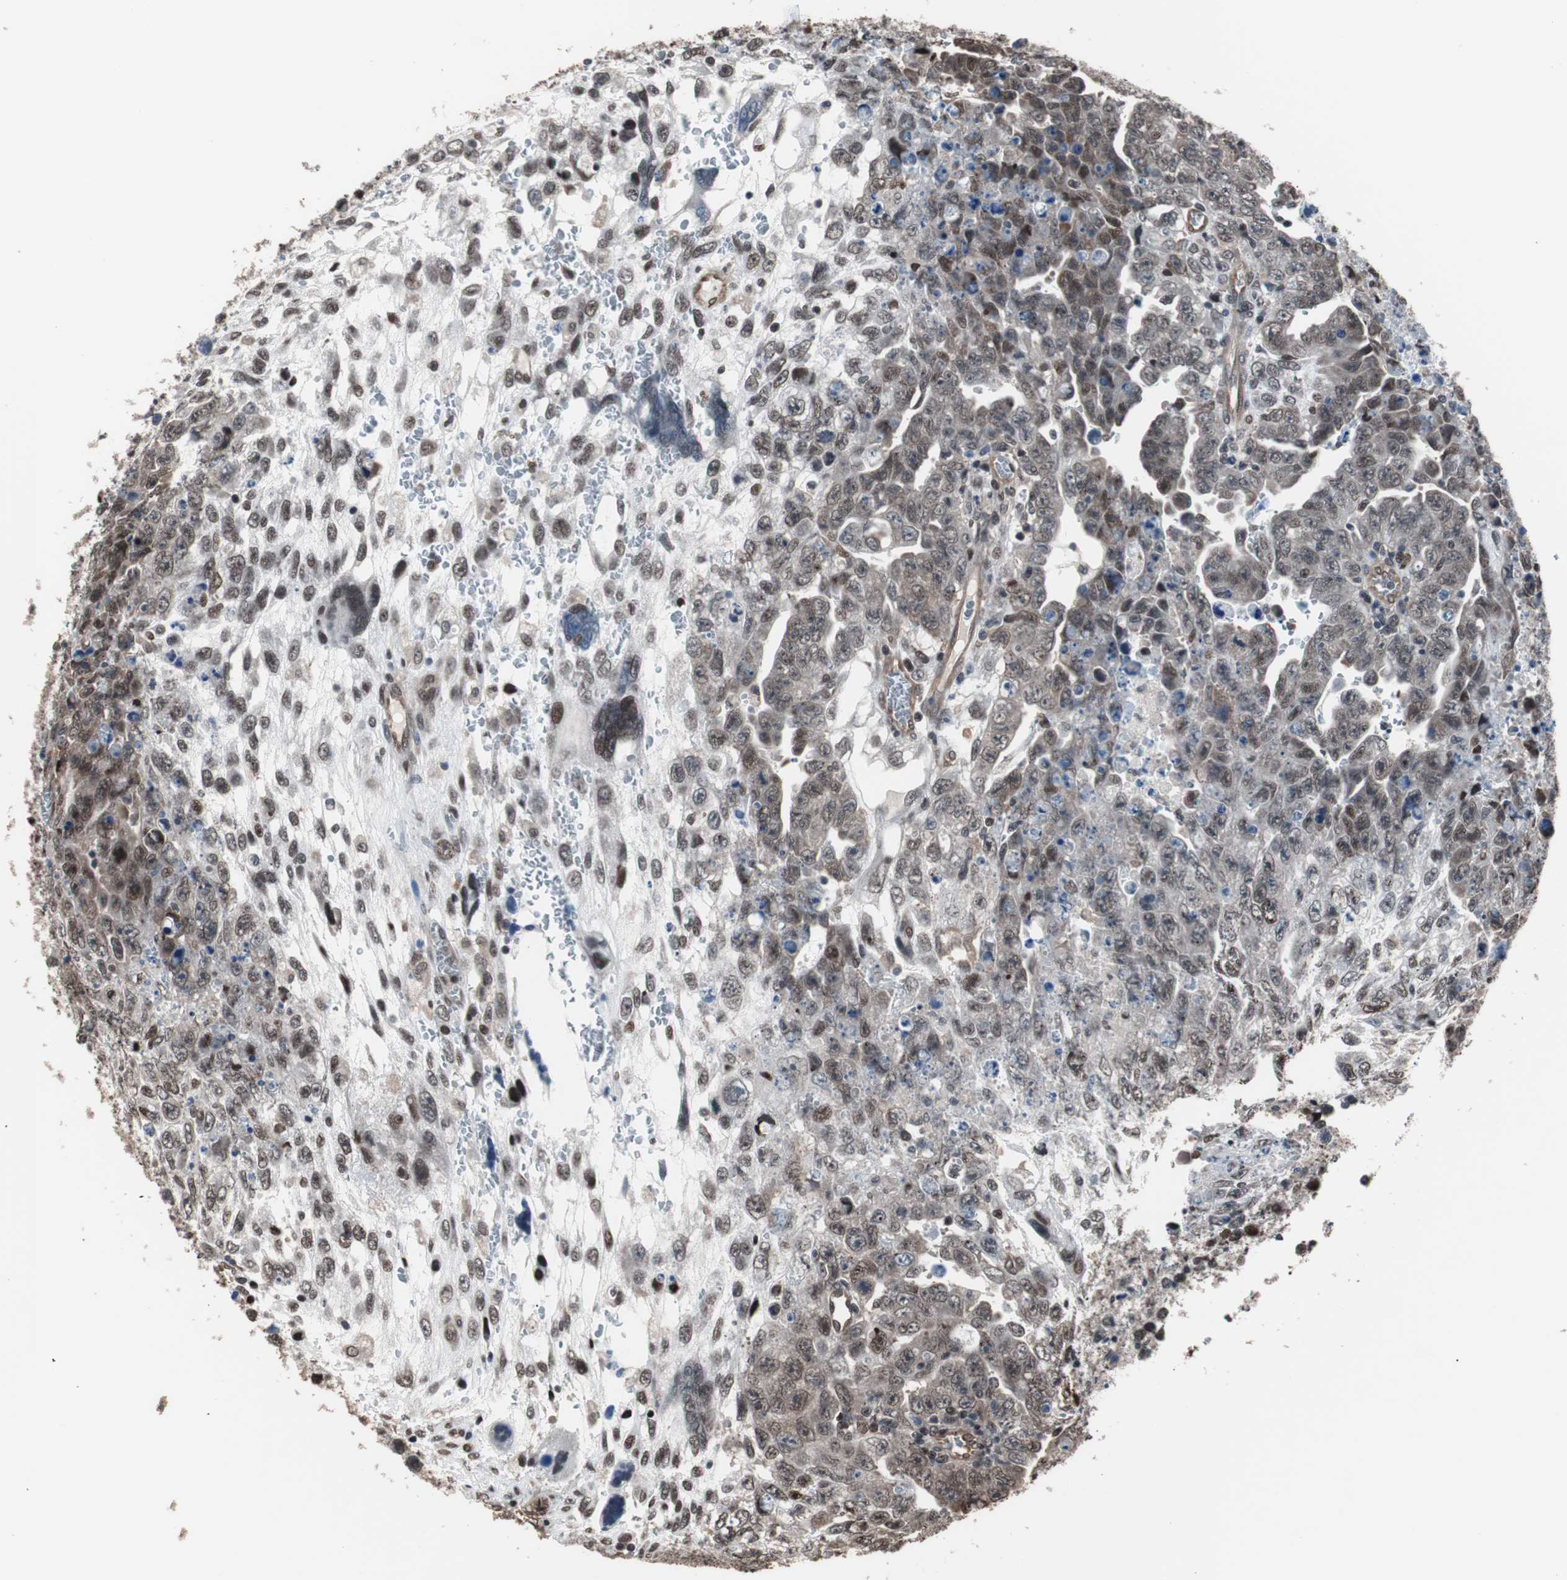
{"staining": {"intensity": "moderate", "quantity": "25%-75%", "location": "nuclear"}, "tissue": "testis cancer", "cell_type": "Tumor cells", "image_type": "cancer", "snomed": [{"axis": "morphology", "description": "Carcinoma, Embryonal, NOS"}, {"axis": "topography", "description": "Testis"}], "caption": "Immunohistochemistry (IHC) of testis embryonal carcinoma exhibits medium levels of moderate nuclear positivity in approximately 25%-75% of tumor cells.", "gene": "POGZ", "patient": {"sex": "male", "age": 28}}